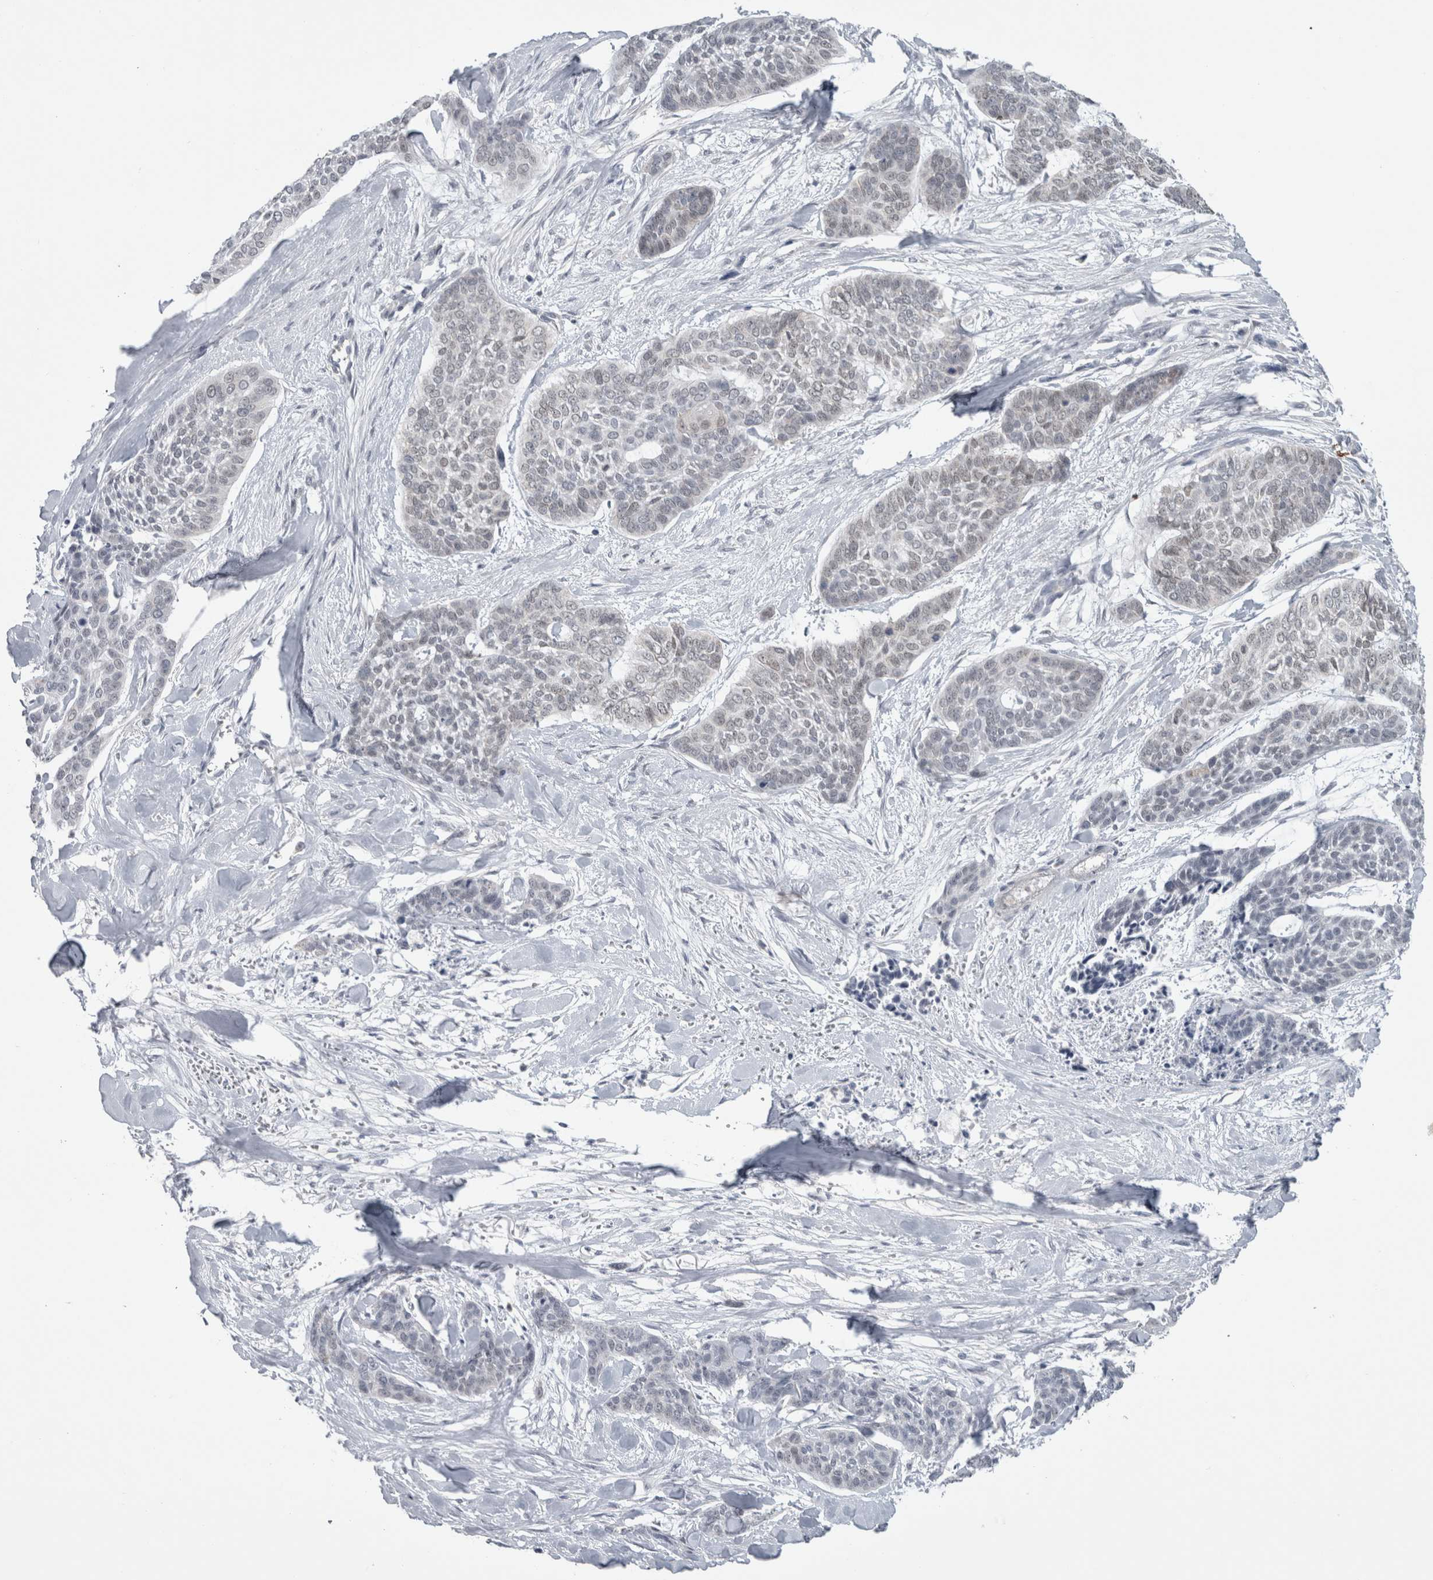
{"staining": {"intensity": "negative", "quantity": "none", "location": "none"}, "tissue": "skin cancer", "cell_type": "Tumor cells", "image_type": "cancer", "snomed": [{"axis": "morphology", "description": "Basal cell carcinoma"}, {"axis": "topography", "description": "Skin"}], "caption": "This photomicrograph is of skin cancer (basal cell carcinoma) stained with IHC to label a protein in brown with the nuclei are counter-stained blue. There is no positivity in tumor cells.", "gene": "PLIN1", "patient": {"sex": "female", "age": 64}}